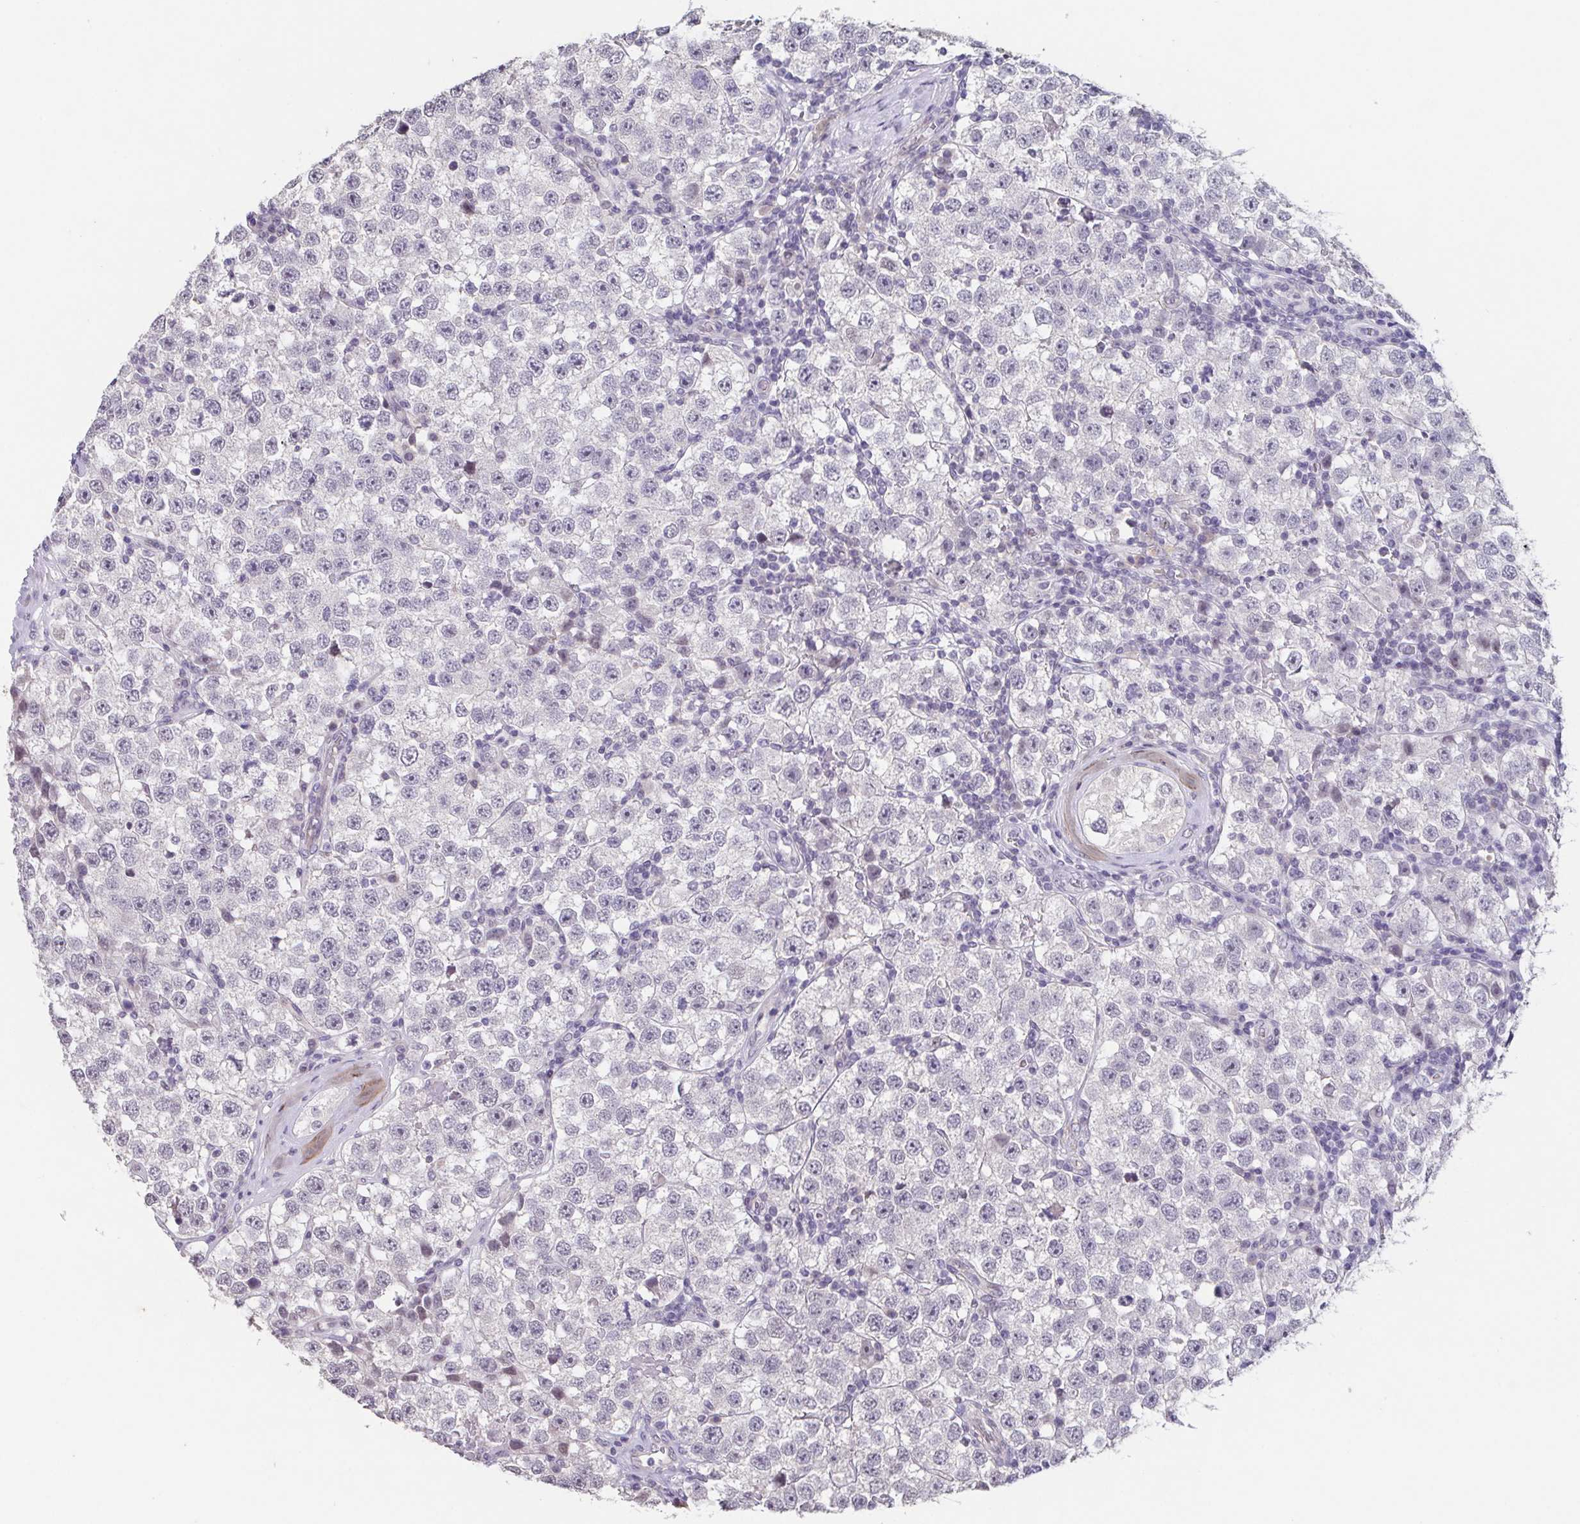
{"staining": {"intensity": "negative", "quantity": "none", "location": "none"}, "tissue": "testis cancer", "cell_type": "Tumor cells", "image_type": "cancer", "snomed": [{"axis": "morphology", "description": "Seminoma, NOS"}, {"axis": "topography", "description": "Testis"}], "caption": "The micrograph shows no staining of tumor cells in testis cancer.", "gene": "GHRL", "patient": {"sex": "male", "age": 34}}